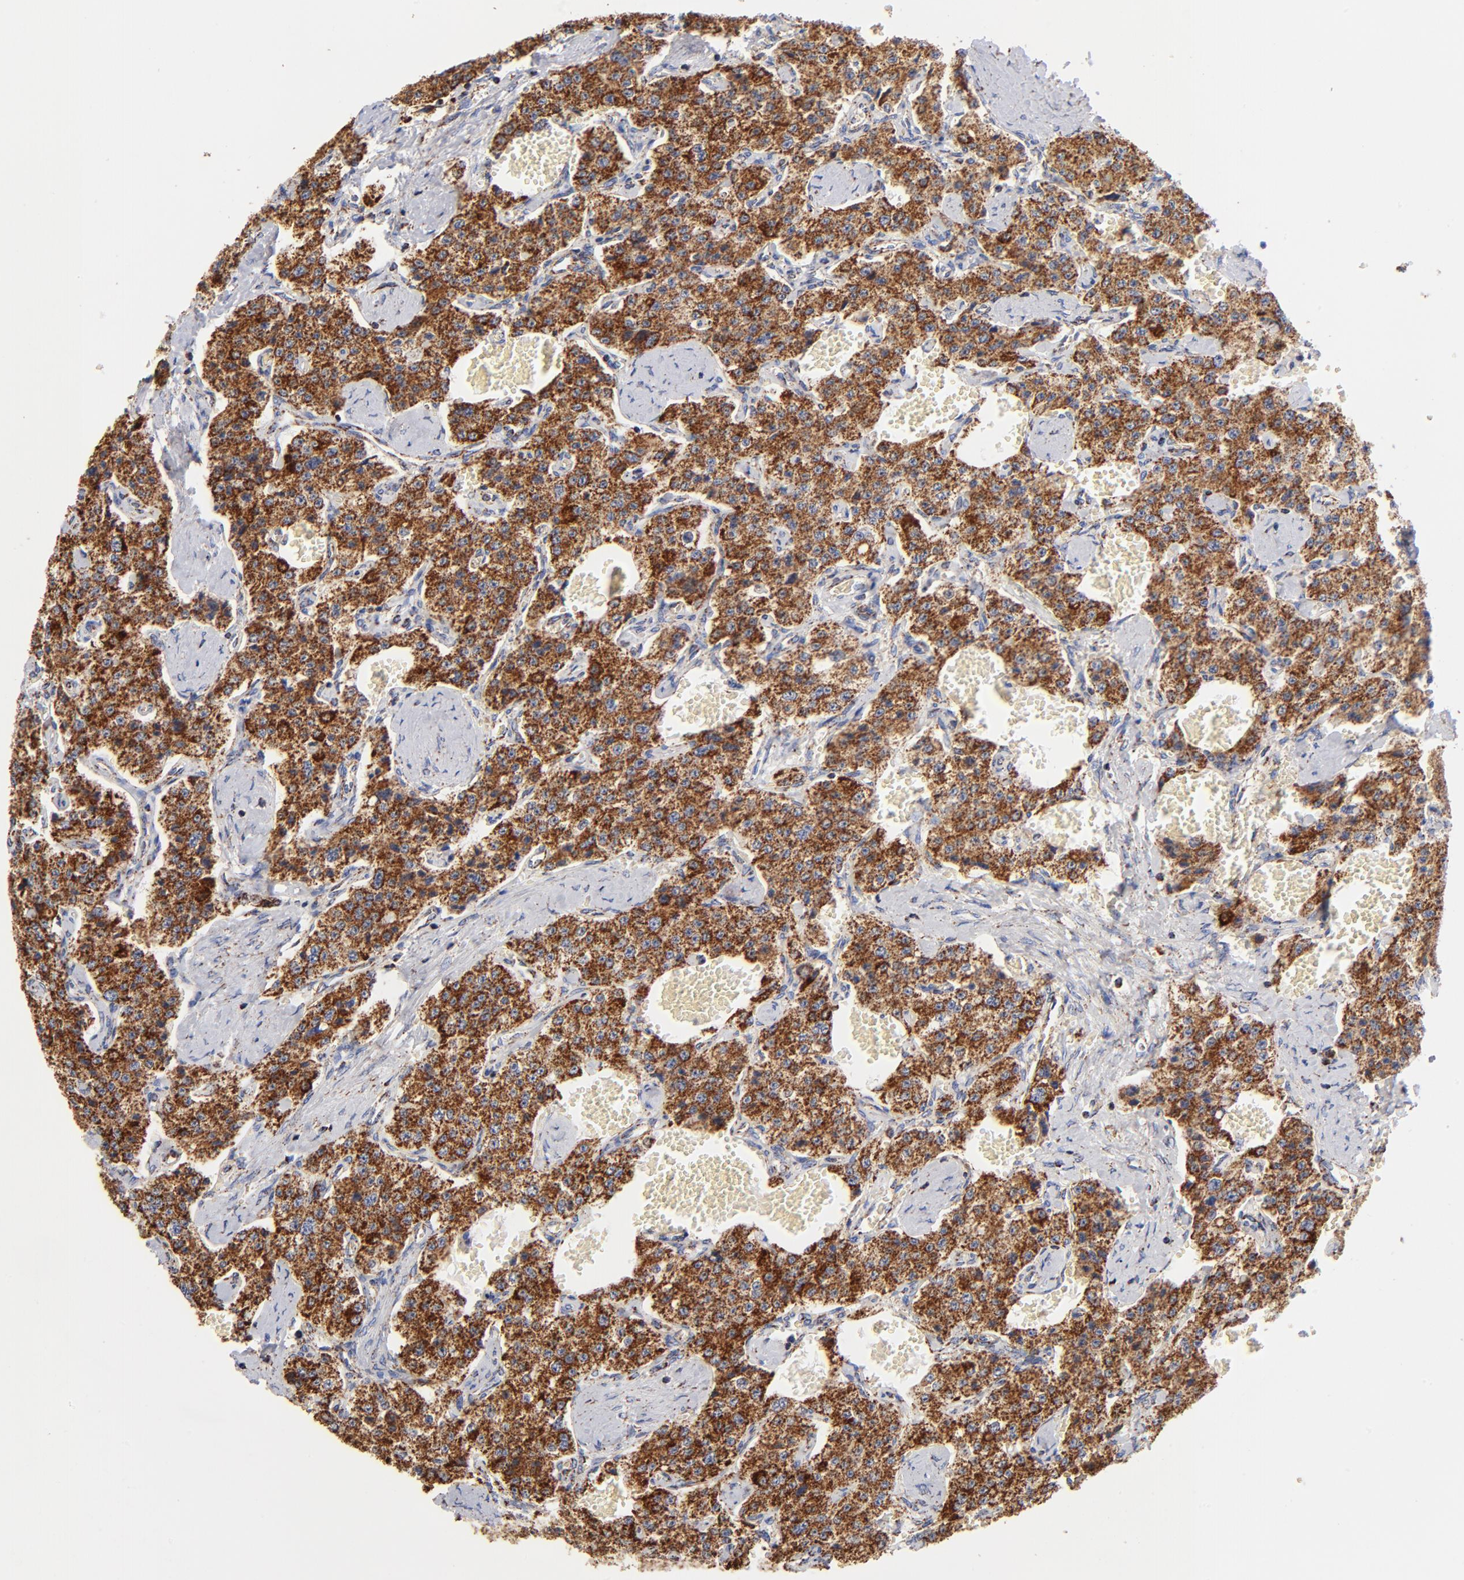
{"staining": {"intensity": "strong", "quantity": ">75%", "location": "cytoplasmic/membranous"}, "tissue": "carcinoid", "cell_type": "Tumor cells", "image_type": "cancer", "snomed": [{"axis": "morphology", "description": "Carcinoid, malignant, NOS"}, {"axis": "topography", "description": "Small intestine"}], "caption": "Carcinoid (malignant) stained with a brown dye displays strong cytoplasmic/membranous positive expression in about >75% of tumor cells.", "gene": "PHB1", "patient": {"sex": "male", "age": 52}}